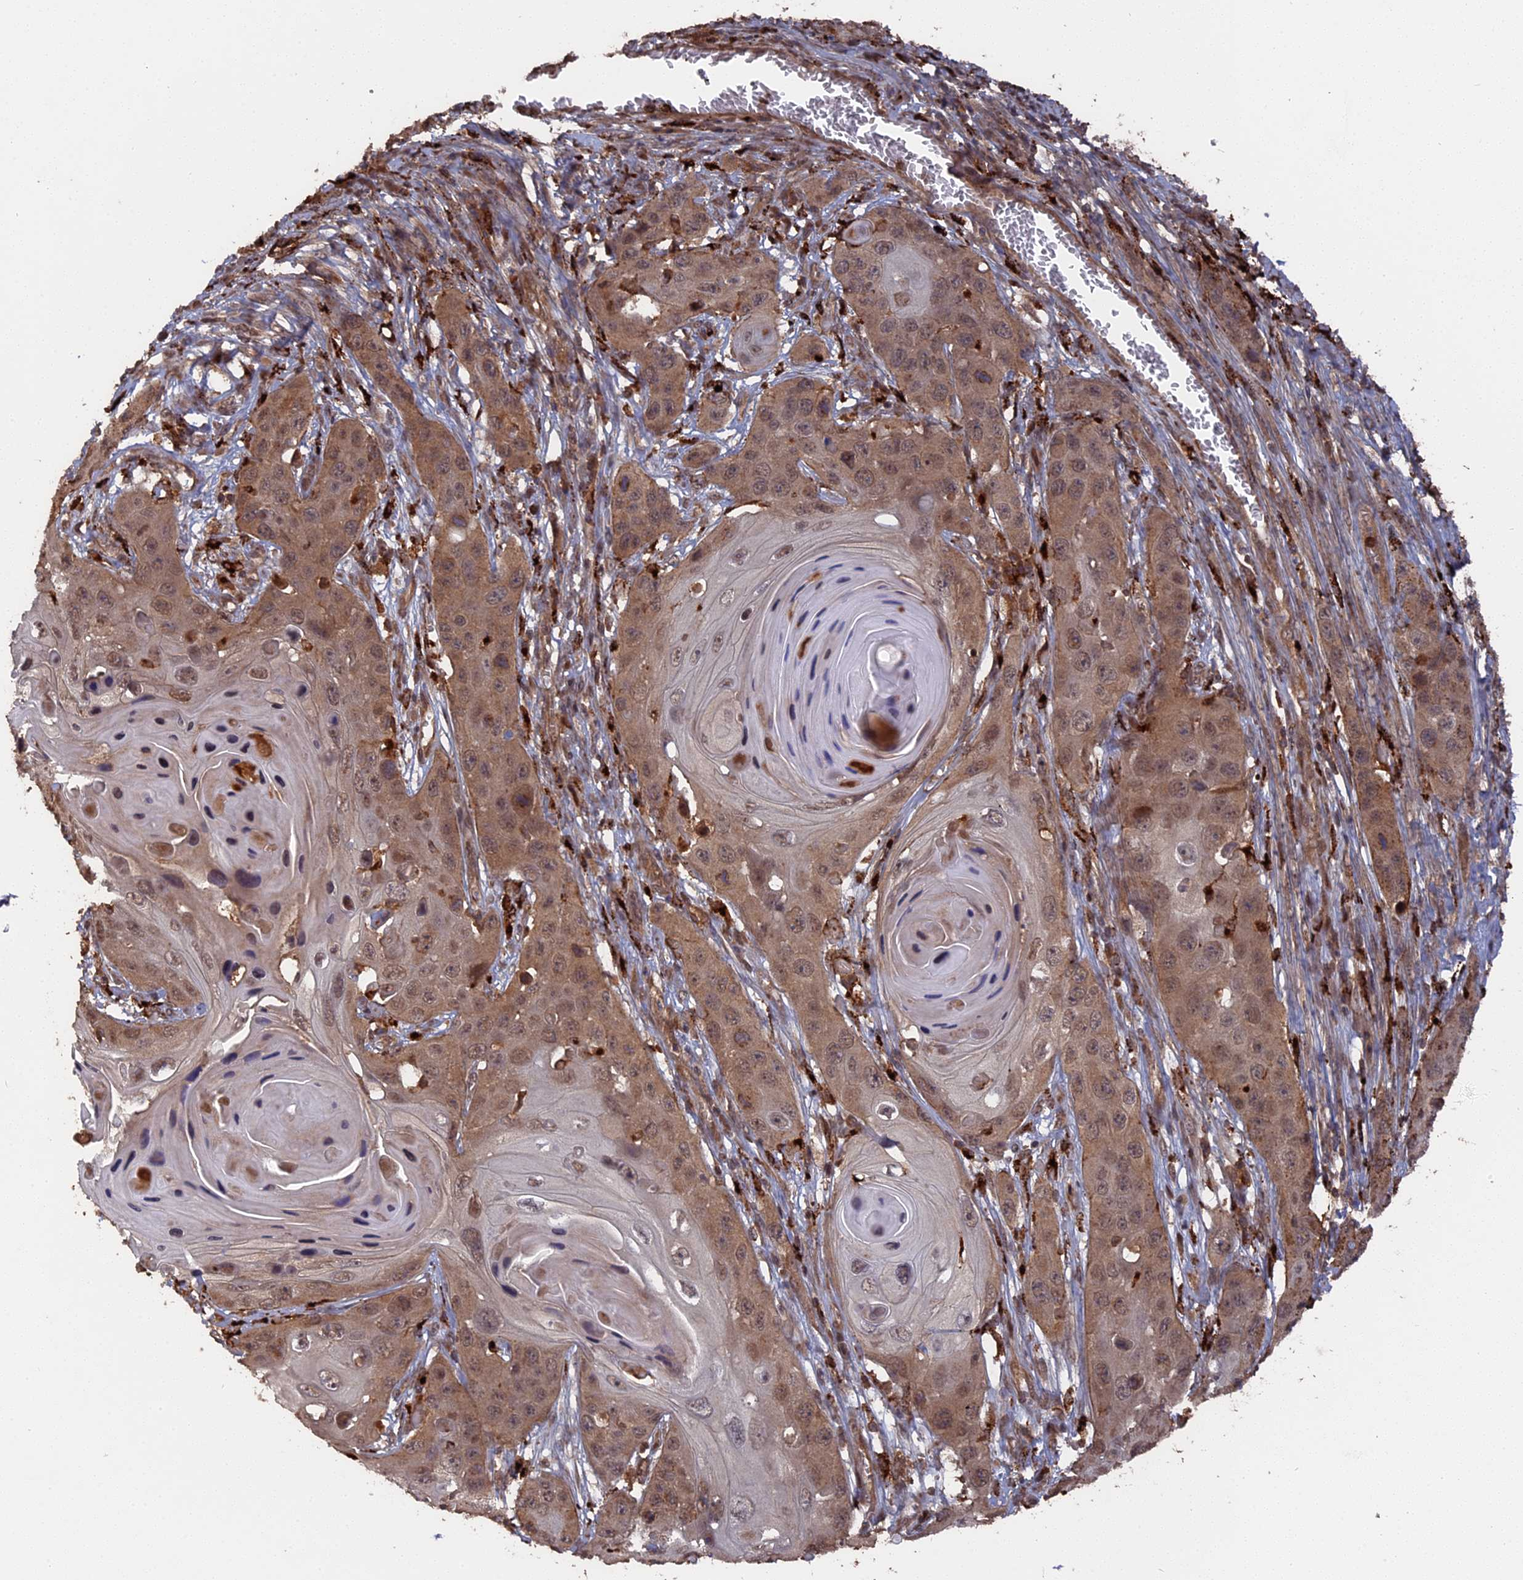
{"staining": {"intensity": "moderate", "quantity": ">75%", "location": "cytoplasmic/membranous,nuclear"}, "tissue": "skin cancer", "cell_type": "Tumor cells", "image_type": "cancer", "snomed": [{"axis": "morphology", "description": "Squamous cell carcinoma, NOS"}, {"axis": "topography", "description": "Skin"}], "caption": "Skin squamous cell carcinoma stained for a protein (brown) demonstrates moderate cytoplasmic/membranous and nuclear positive expression in approximately >75% of tumor cells.", "gene": "TELO2", "patient": {"sex": "male", "age": 55}}